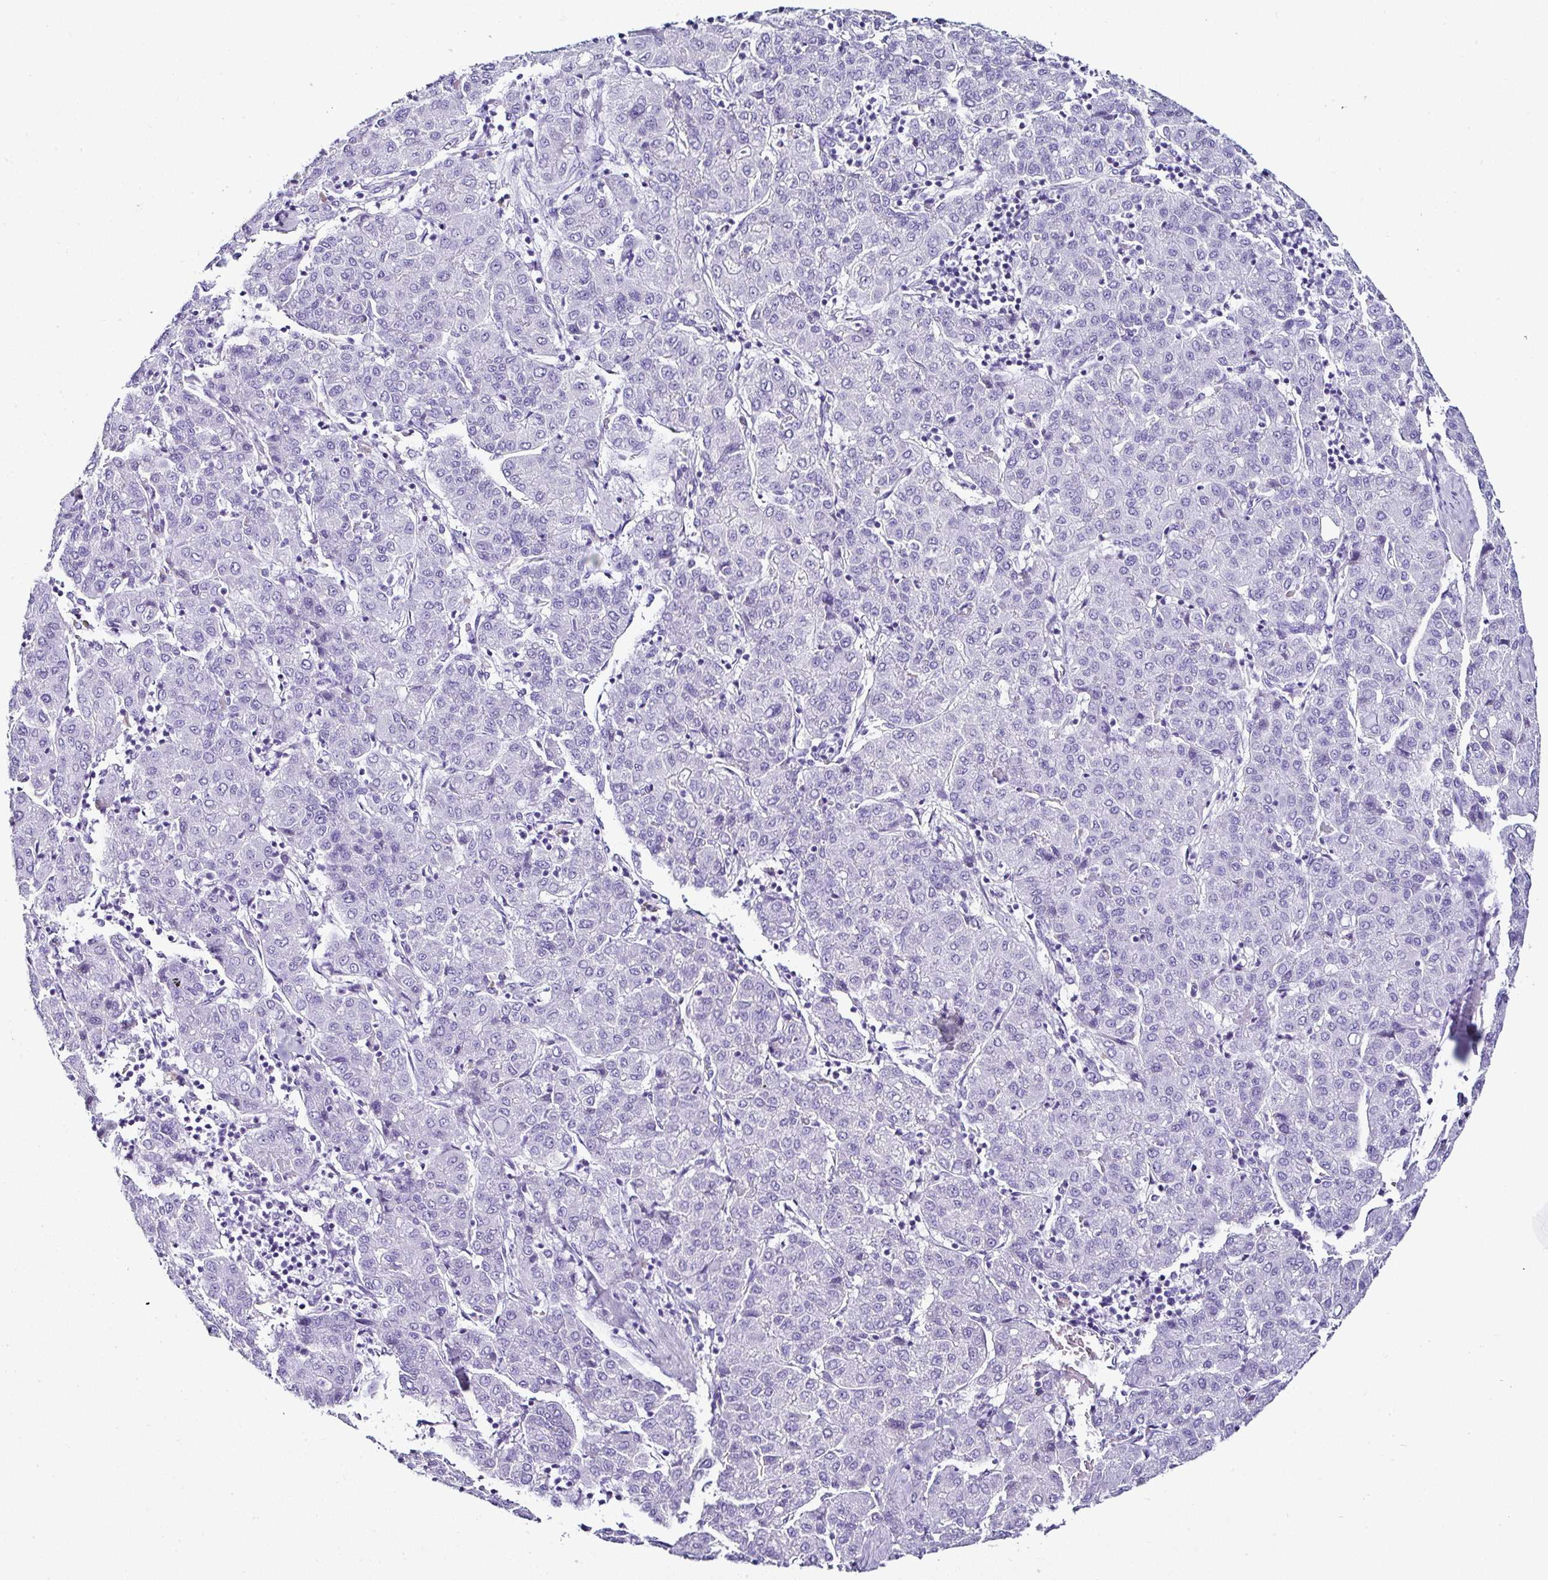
{"staining": {"intensity": "negative", "quantity": "none", "location": "none"}, "tissue": "liver cancer", "cell_type": "Tumor cells", "image_type": "cancer", "snomed": [{"axis": "morphology", "description": "Carcinoma, Hepatocellular, NOS"}, {"axis": "topography", "description": "Liver"}], "caption": "Liver cancer was stained to show a protein in brown. There is no significant staining in tumor cells.", "gene": "SERPINB3", "patient": {"sex": "male", "age": 65}}